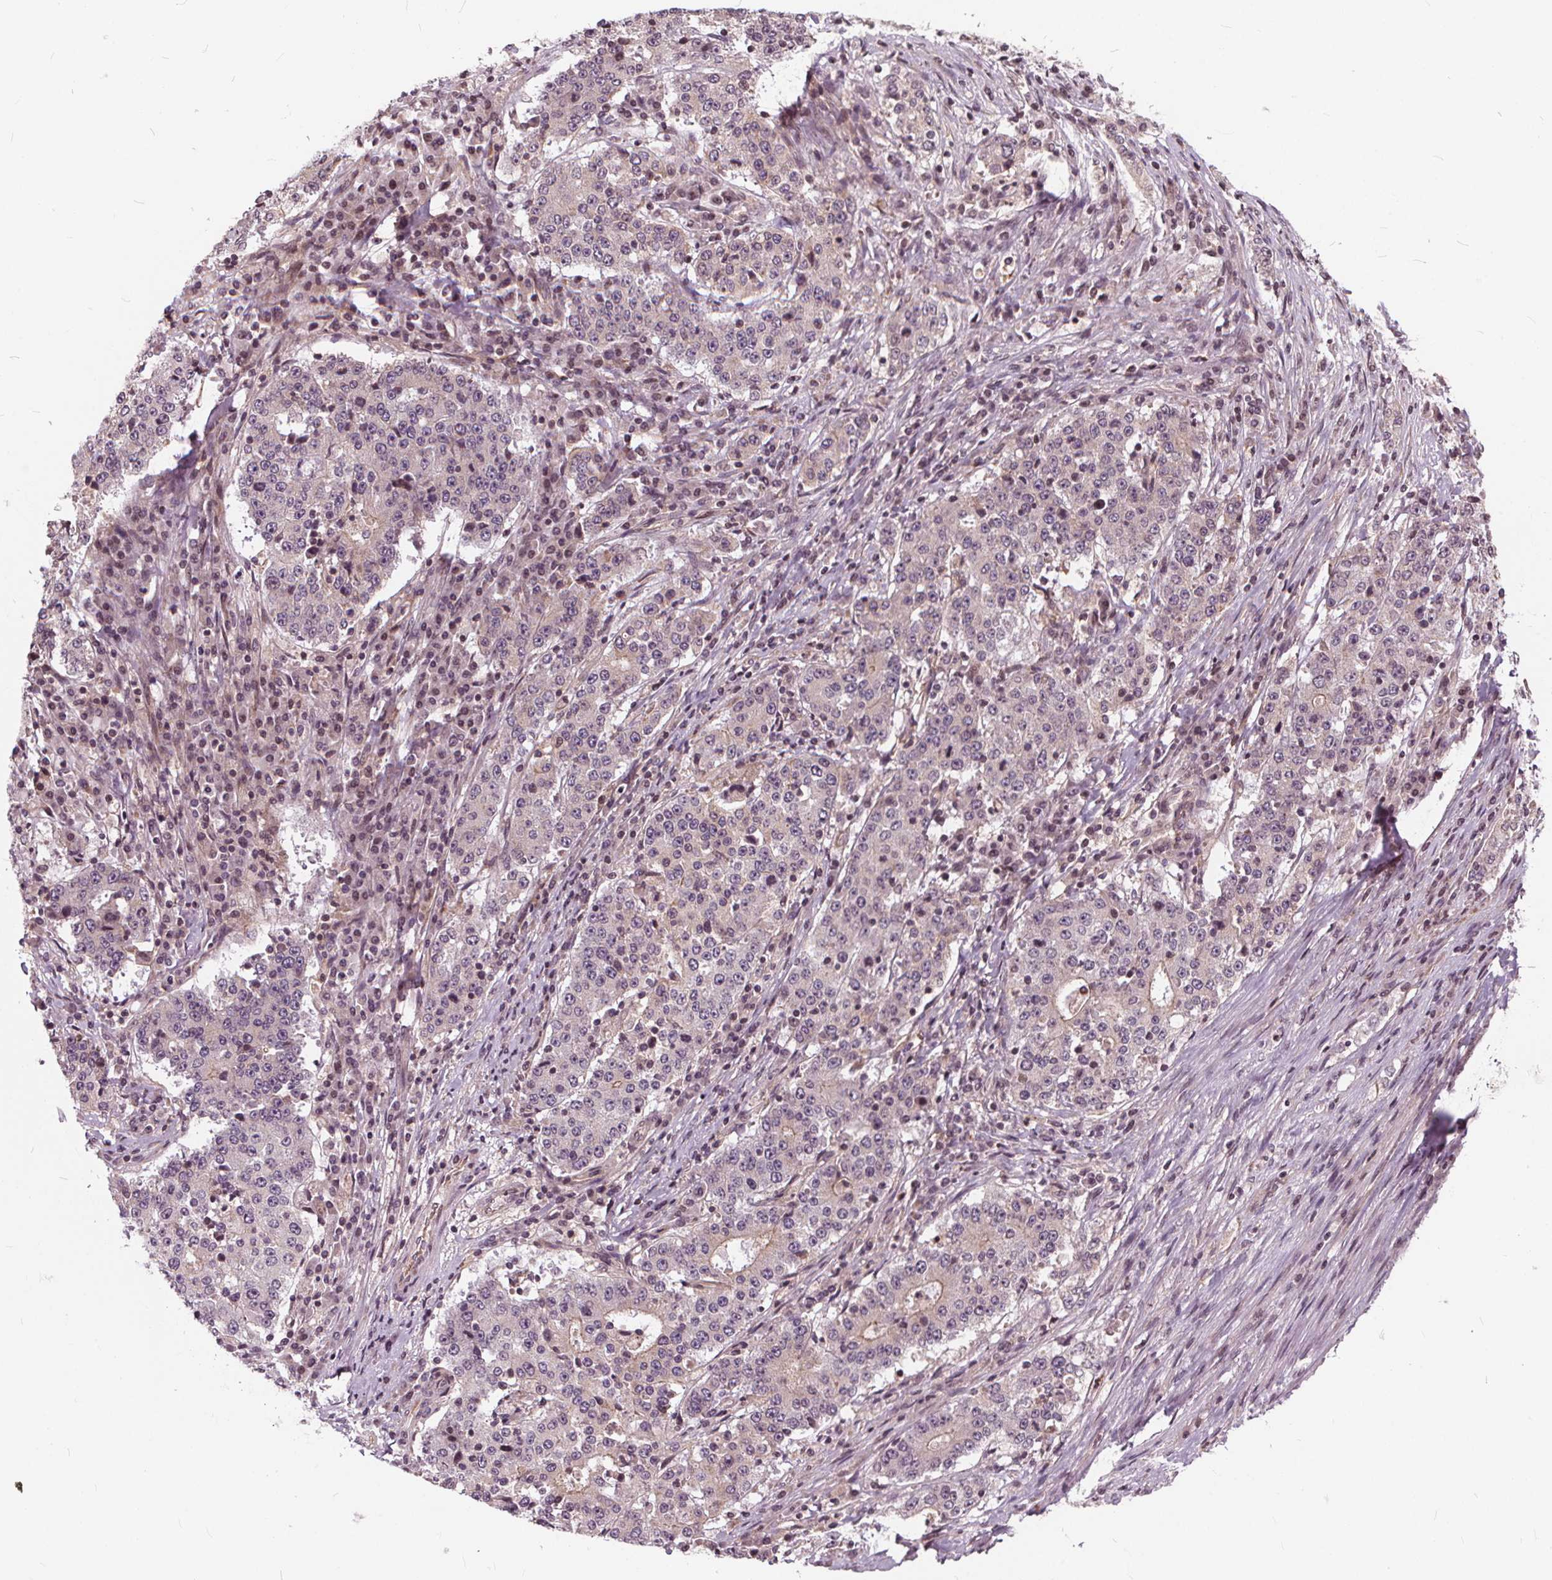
{"staining": {"intensity": "negative", "quantity": "none", "location": "none"}, "tissue": "stomach cancer", "cell_type": "Tumor cells", "image_type": "cancer", "snomed": [{"axis": "morphology", "description": "Adenocarcinoma, NOS"}, {"axis": "topography", "description": "Stomach"}], "caption": "There is no significant positivity in tumor cells of stomach cancer (adenocarcinoma).", "gene": "INPP5E", "patient": {"sex": "male", "age": 59}}